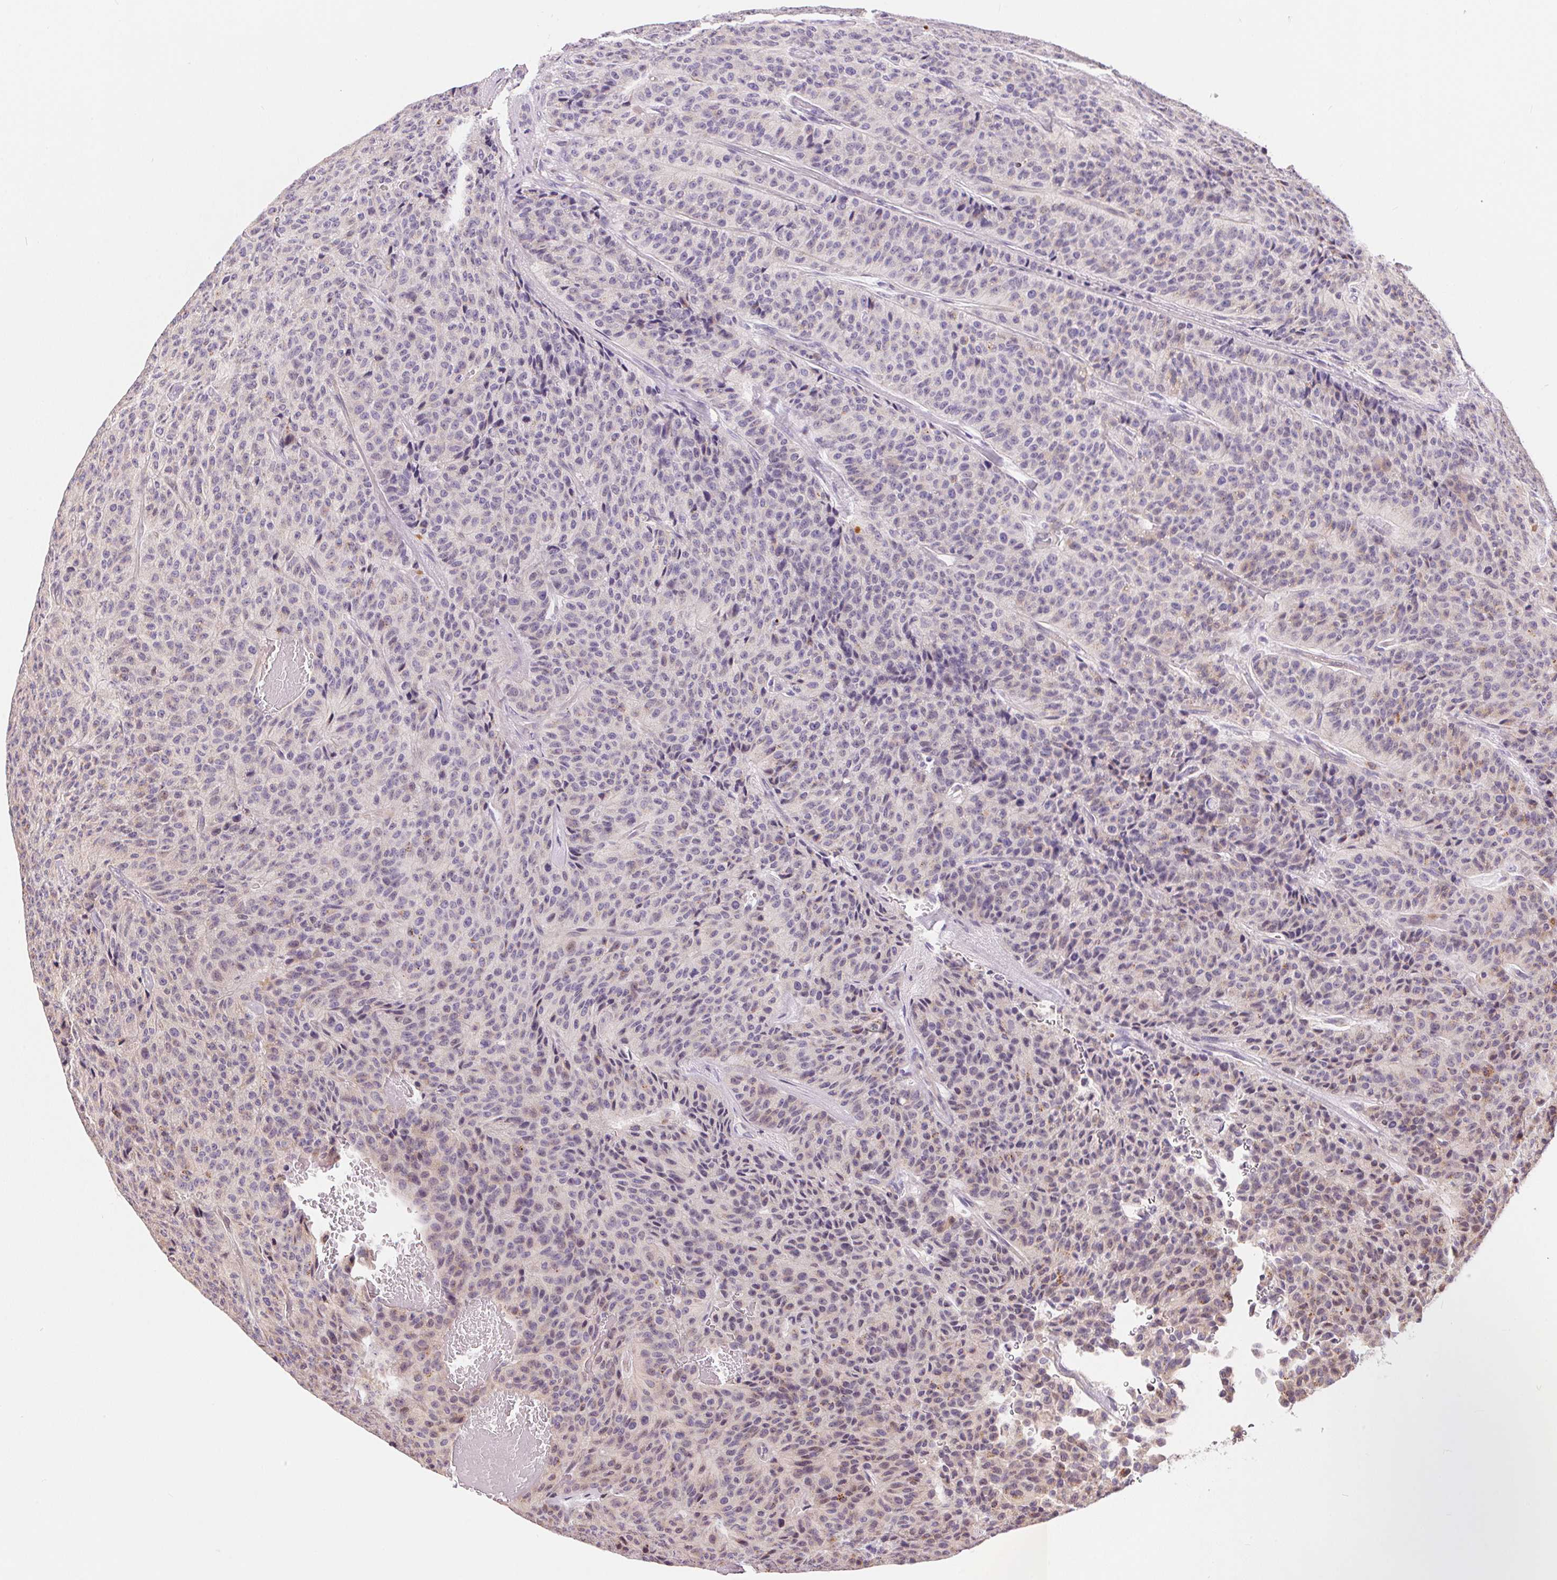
{"staining": {"intensity": "weak", "quantity": "<25%", "location": "cytoplasmic/membranous"}, "tissue": "carcinoid", "cell_type": "Tumor cells", "image_type": "cancer", "snomed": [{"axis": "morphology", "description": "Carcinoid, malignant, NOS"}, {"axis": "topography", "description": "Lung"}], "caption": "There is no significant staining in tumor cells of carcinoid.", "gene": "UNC13B", "patient": {"sex": "male", "age": 71}}